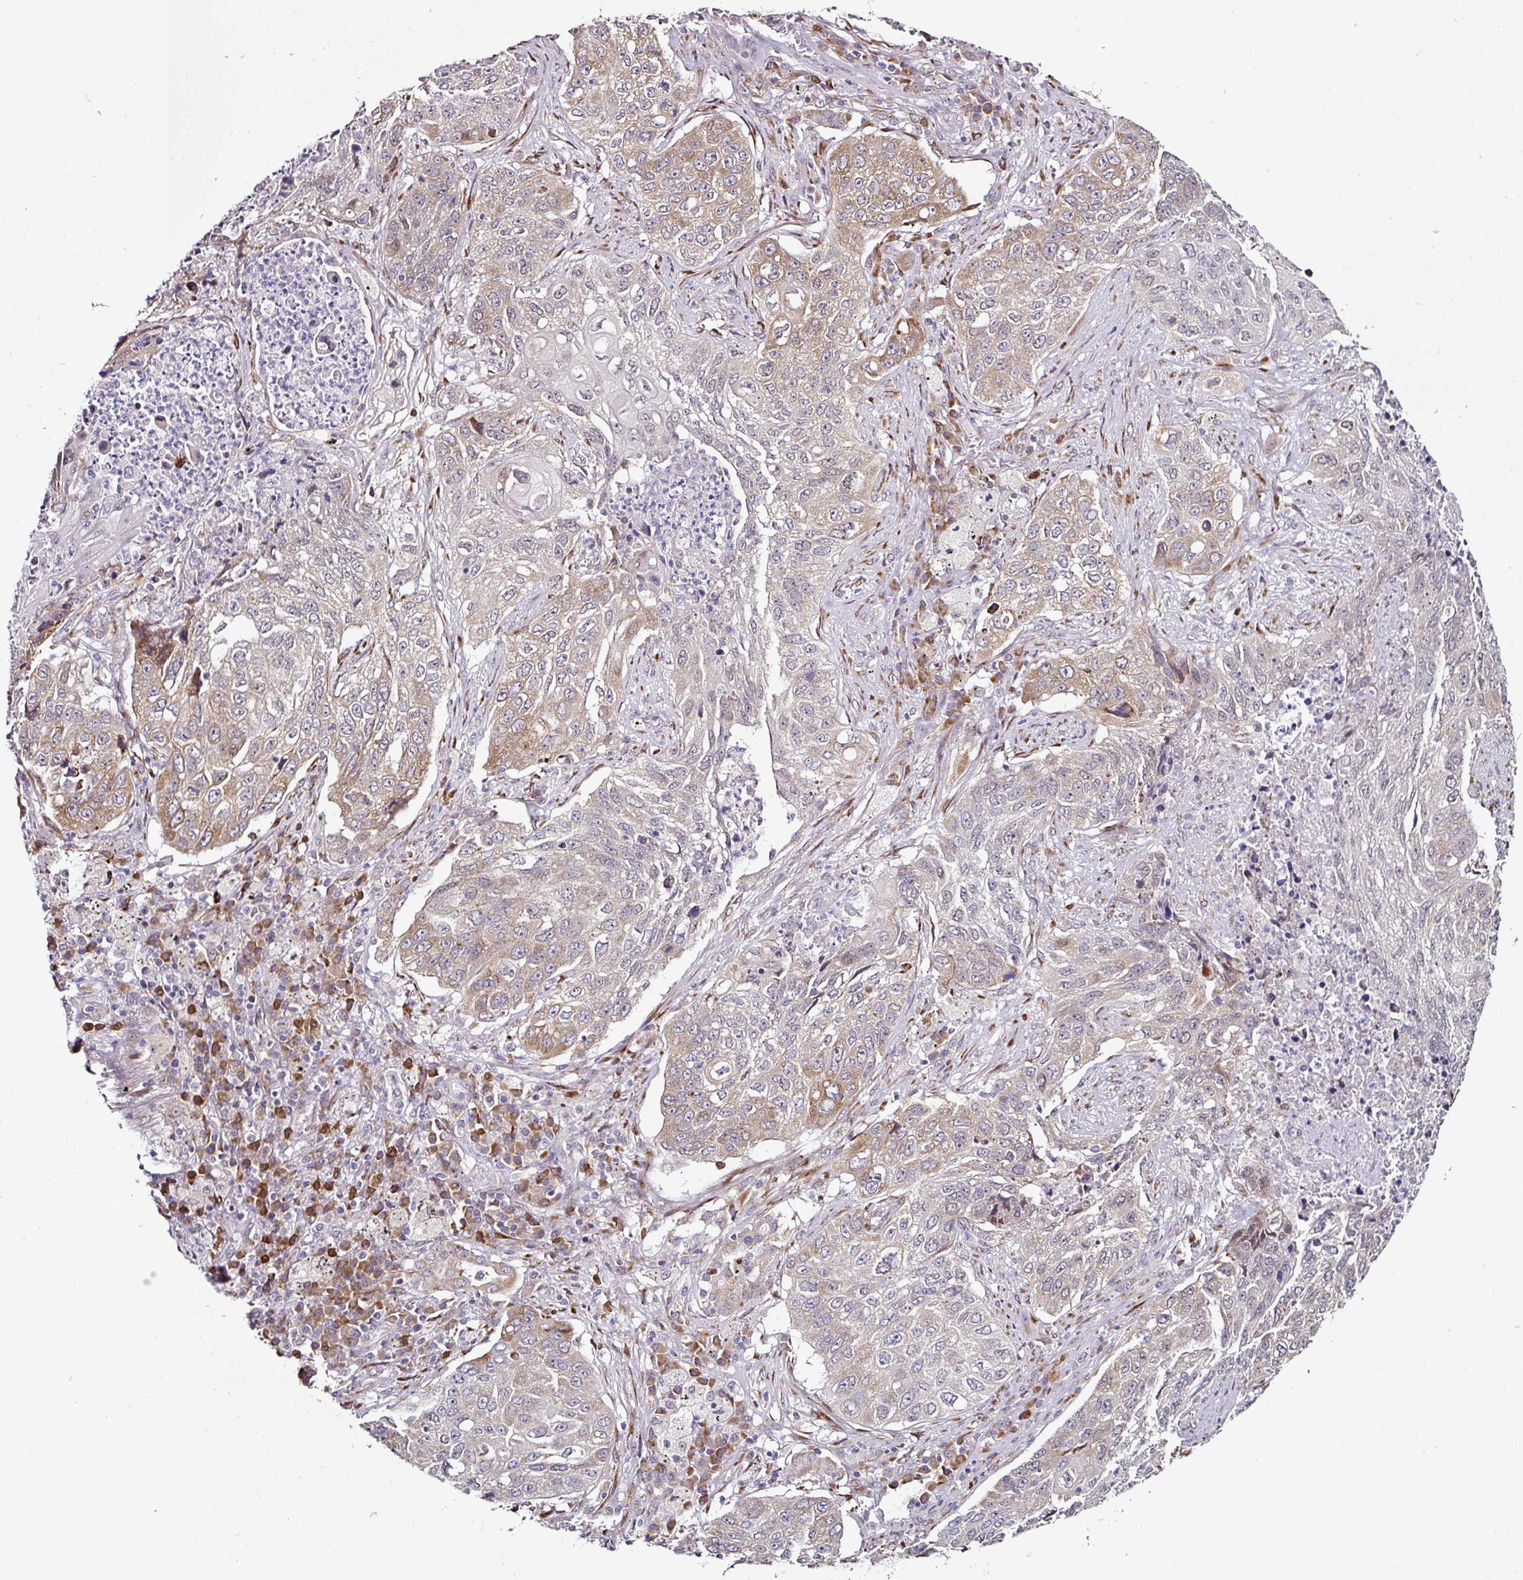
{"staining": {"intensity": "moderate", "quantity": "25%-75%", "location": "cytoplasmic/membranous"}, "tissue": "lung cancer", "cell_type": "Tumor cells", "image_type": "cancer", "snomed": [{"axis": "morphology", "description": "Squamous cell carcinoma, NOS"}, {"axis": "topography", "description": "Lung"}], "caption": "DAB immunohistochemical staining of lung cancer demonstrates moderate cytoplasmic/membranous protein expression in approximately 25%-75% of tumor cells.", "gene": "APOLD1", "patient": {"sex": "female", "age": 63}}